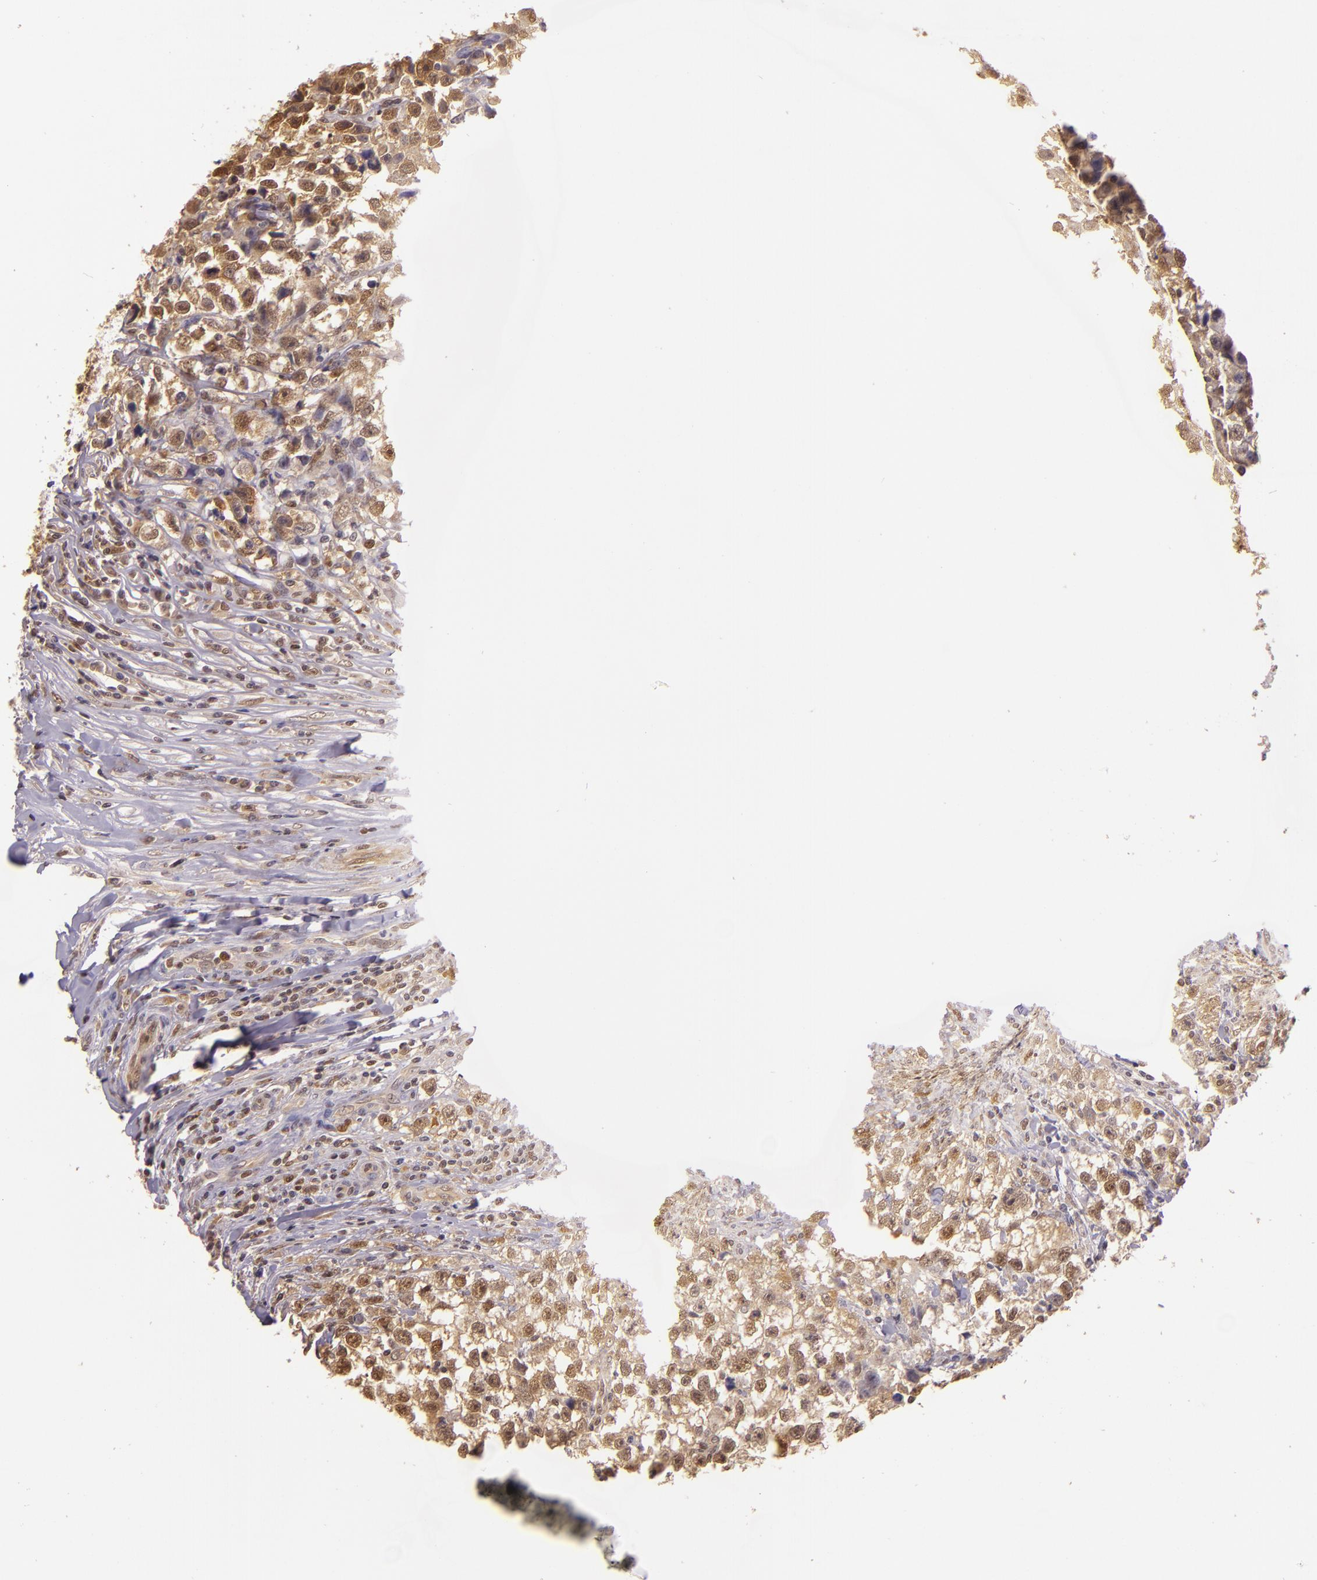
{"staining": {"intensity": "moderate", "quantity": ">75%", "location": "cytoplasmic/membranous,nuclear"}, "tissue": "testis cancer", "cell_type": "Tumor cells", "image_type": "cancer", "snomed": [{"axis": "morphology", "description": "Seminoma, NOS"}, {"axis": "morphology", "description": "Carcinoma, Embryonal, NOS"}, {"axis": "topography", "description": "Testis"}], "caption": "Moderate cytoplasmic/membranous and nuclear staining for a protein is seen in about >75% of tumor cells of testis cancer using immunohistochemistry (IHC).", "gene": "HSPA8", "patient": {"sex": "male", "age": 30}}